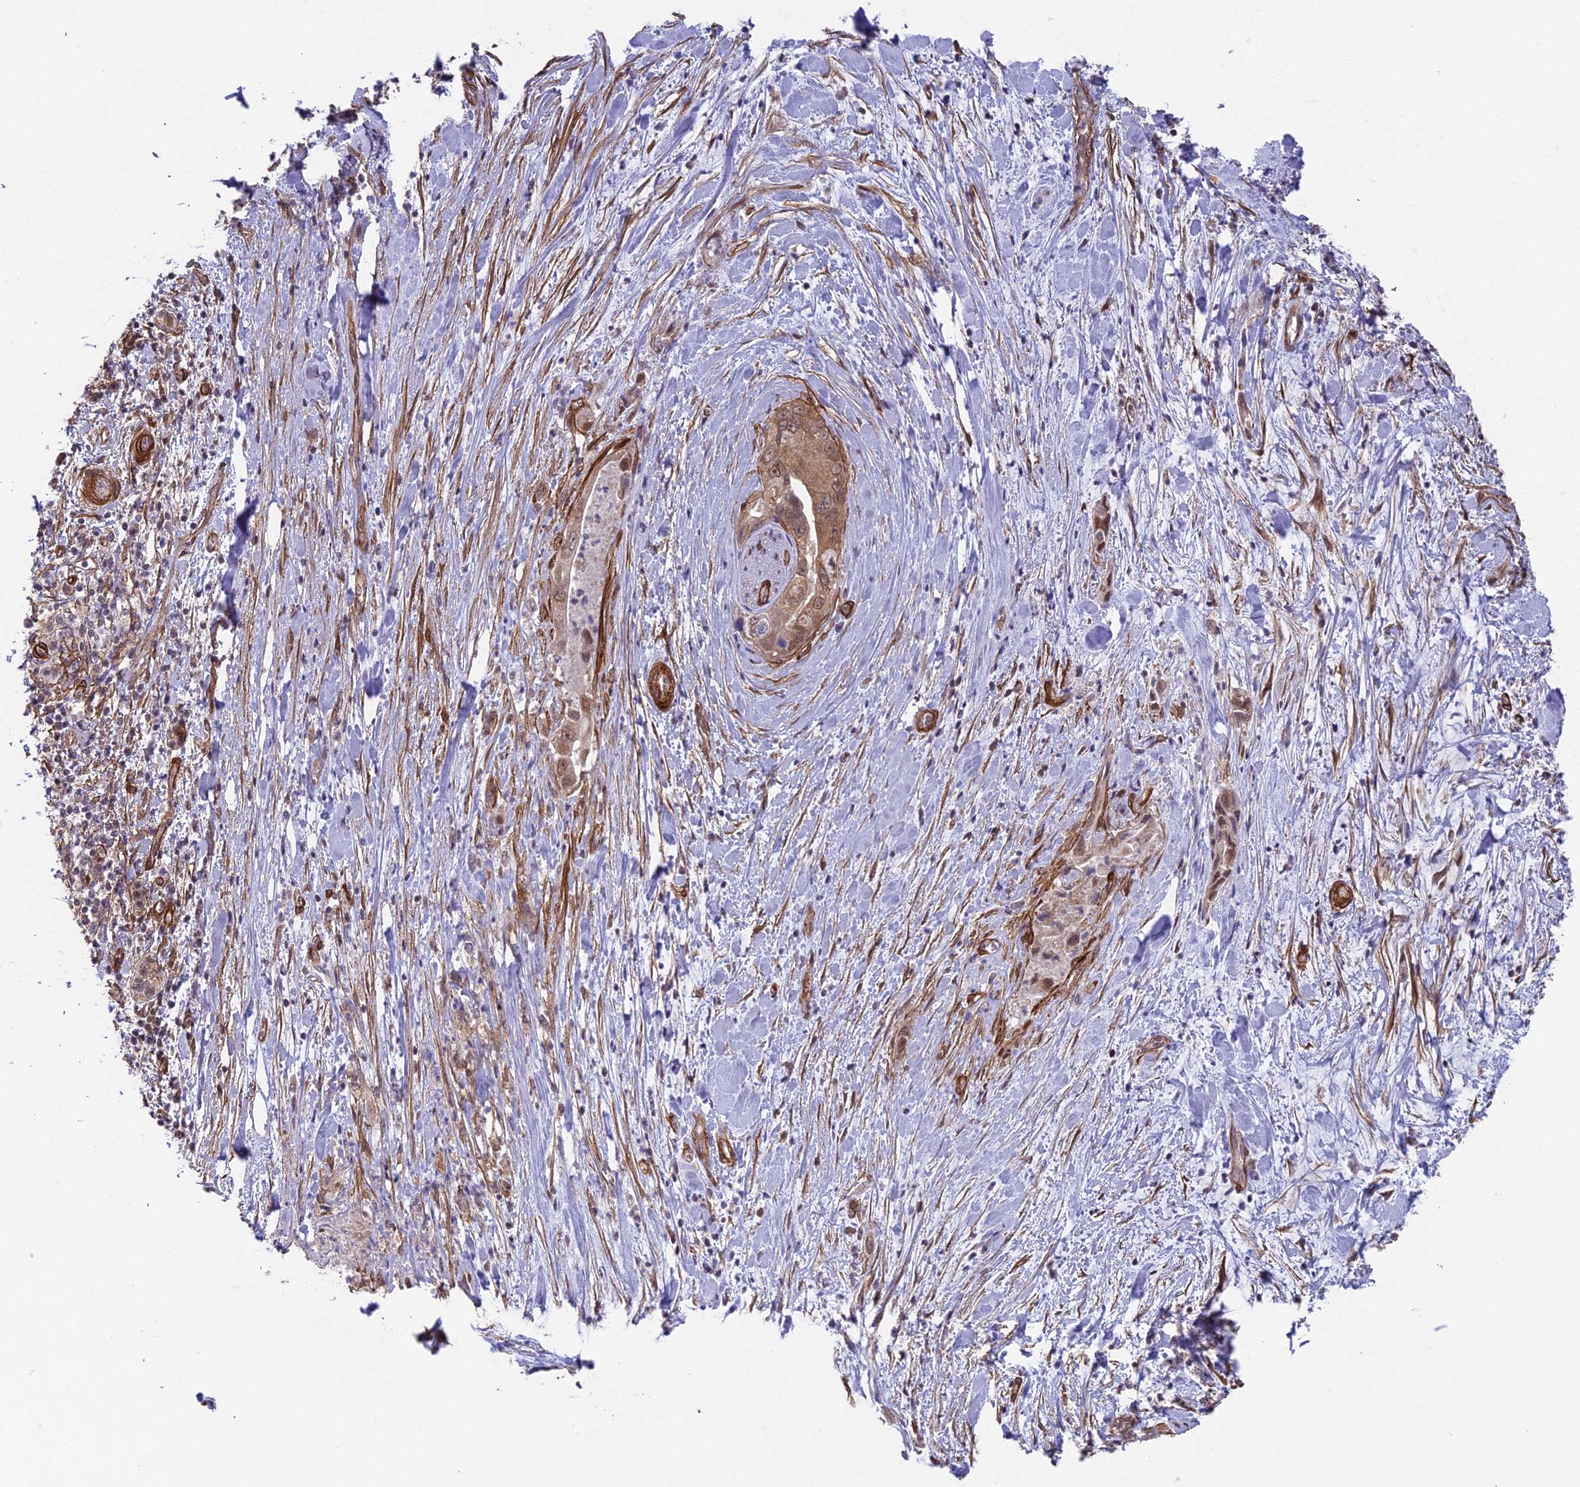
{"staining": {"intensity": "moderate", "quantity": ">75%", "location": "cytoplasmic/membranous,nuclear"}, "tissue": "pancreatic cancer", "cell_type": "Tumor cells", "image_type": "cancer", "snomed": [{"axis": "morphology", "description": "Adenocarcinoma, NOS"}, {"axis": "topography", "description": "Pancreas"}], "caption": "Brown immunohistochemical staining in human pancreatic cancer shows moderate cytoplasmic/membranous and nuclear staining in approximately >75% of tumor cells.", "gene": "TNS1", "patient": {"sex": "female", "age": 78}}